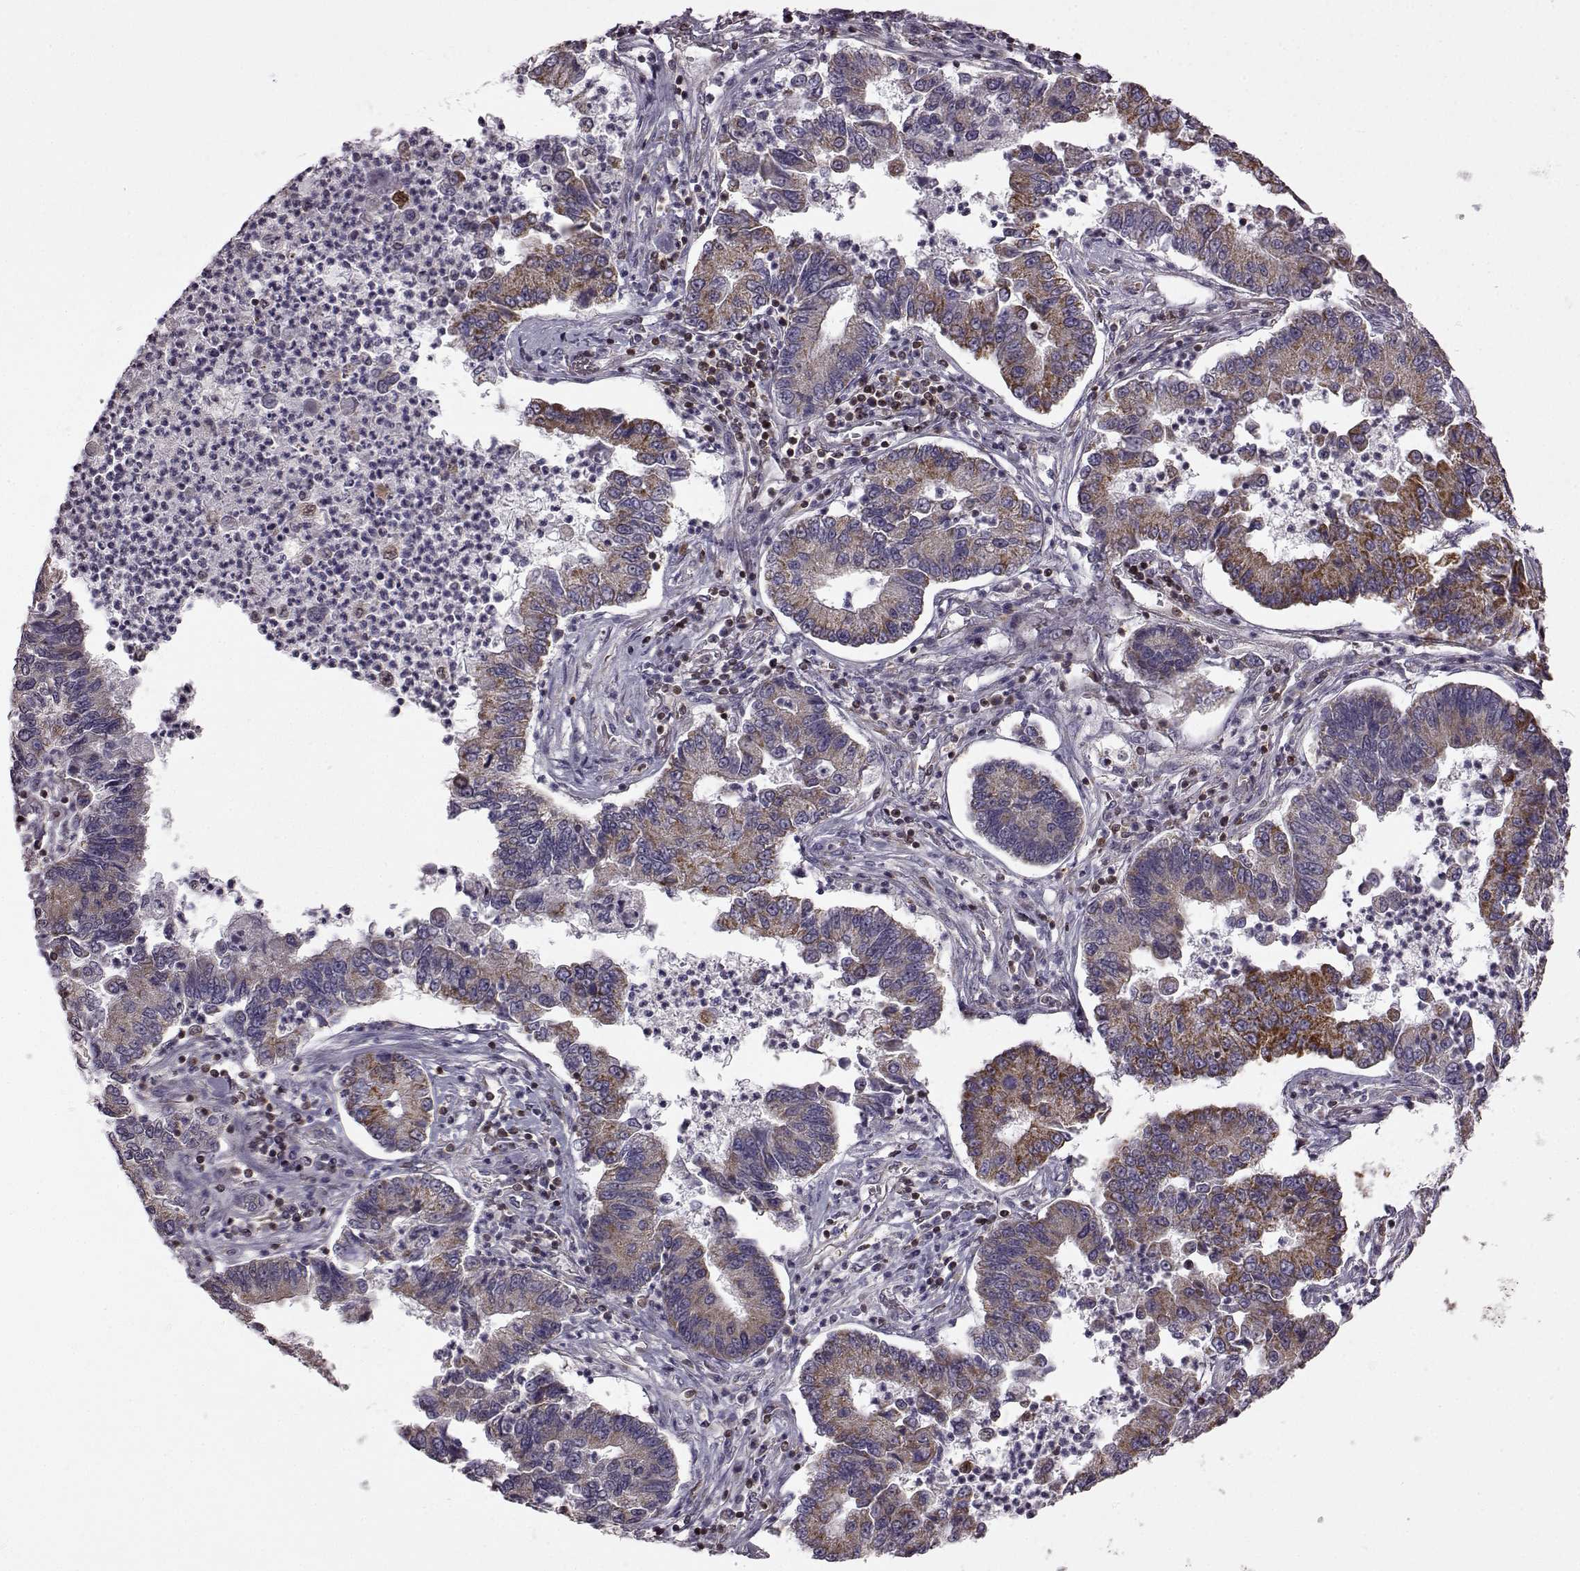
{"staining": {"intensity": "moderate", "quantity": "25%-75%", "location": "cytoplasmic/membranous"}, "tissue": "lung cancer", "cell_type": "Tumor cells", "image_type": "cancer", "snomed": [{"axis": "morphology", "description": "Adenocarcinoma, NOS"}, {"axis": "topography", "description": "Lung"}], "caption": "Tumor cells show moderate cytoplasmic/membranous positivity in approximately 25%-75% of cells in lung cancer.", "gene": "DOK2", "patient": {"sex": "female", "age": 57}}